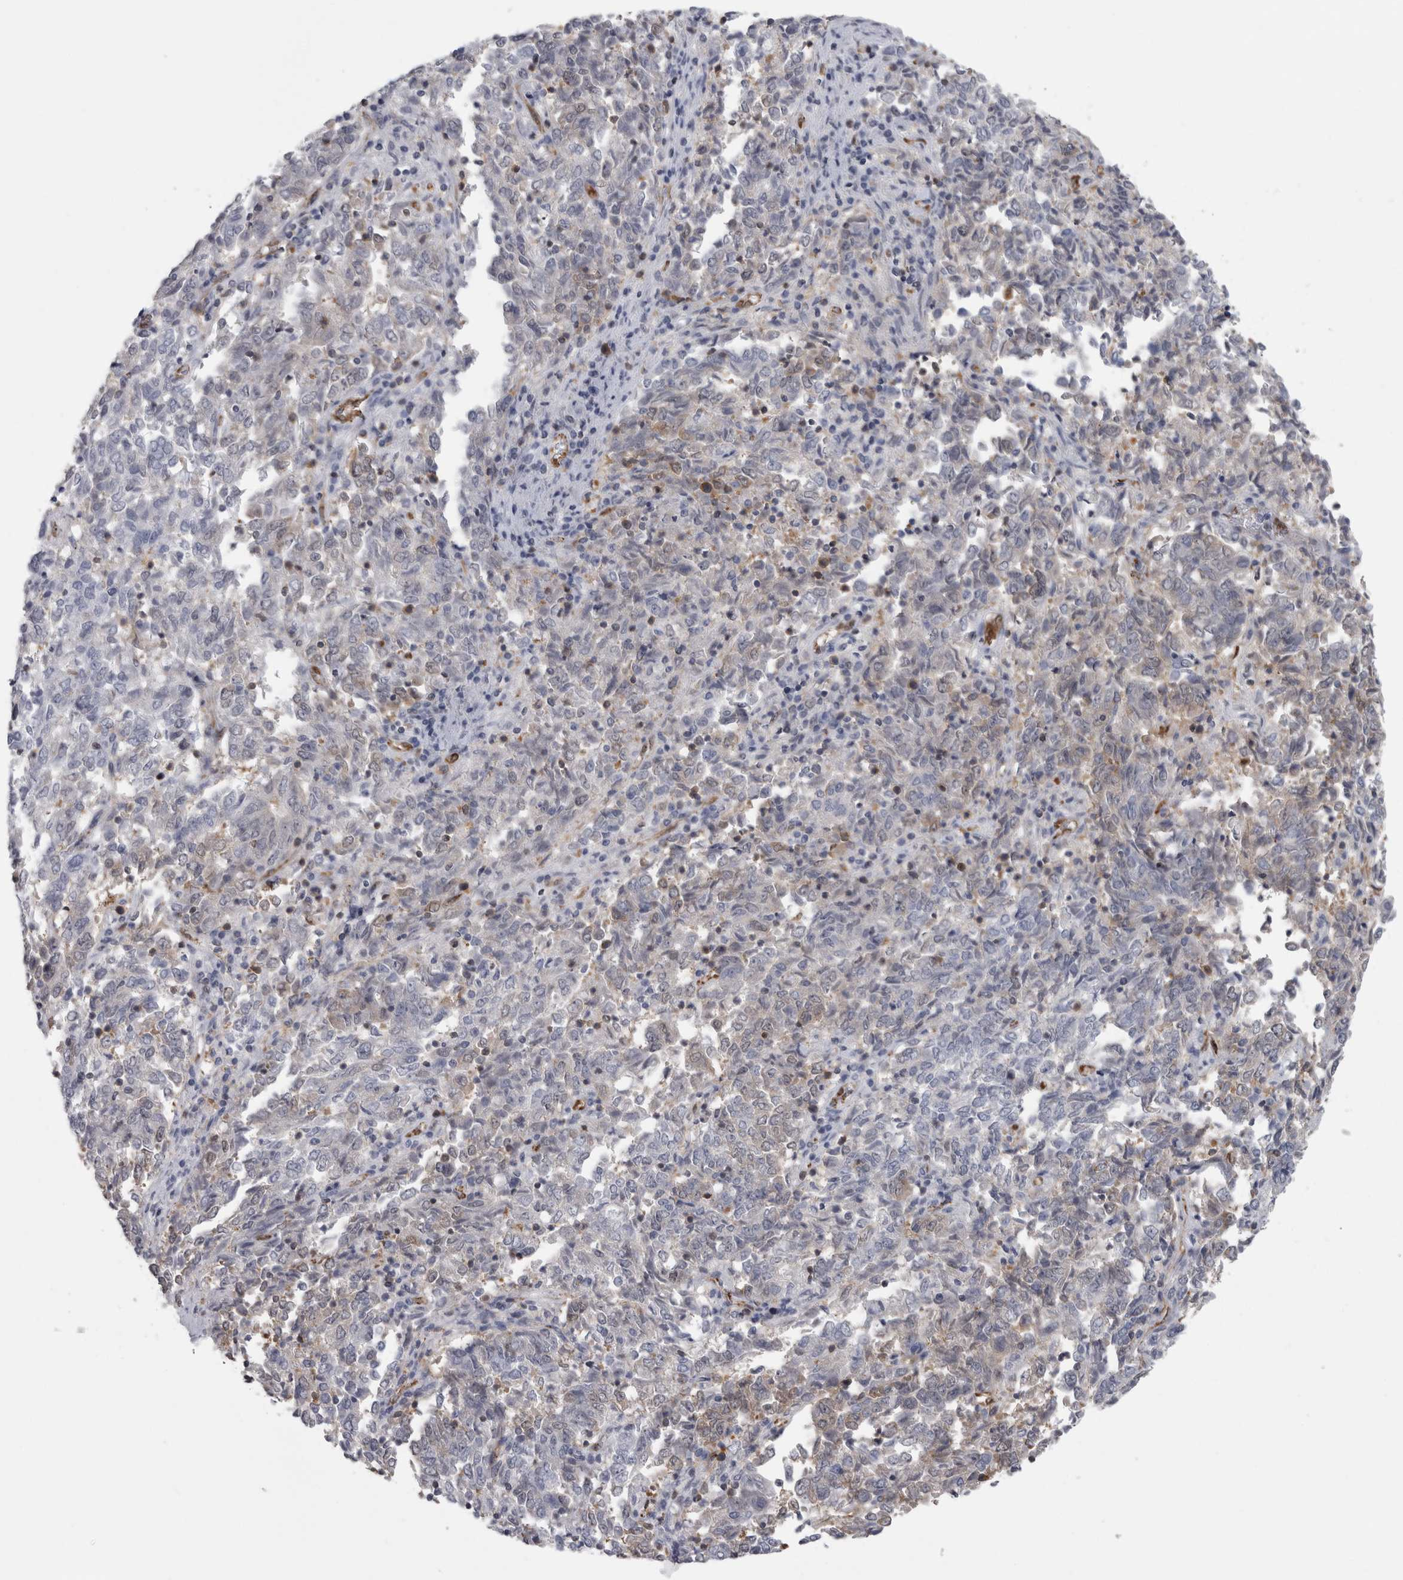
{"staining": {"intensity": "negative", "quantity": "none", "location": "none"}, "tissue": "endometrial cancer", "cell_type": "Tumor cells", "image_type": "cancer", "snomed": [{"axis": "morphology", "description": "Adenocarcinoma, NOS"}, {"axis": "topography", "description": "Endometrium"}], "caption": "DAB (3,3'-diaminobenzidine) immunohistochemical staining of human endometrial adenocarcinoma displays no significant staining in tumor cells. The staining is performed using DAB (3,3'-diaminobenzidine) brown chromogen with nuclei counter-stained in using hematoxylin.", "gene": "ACOT7", "patient": {"sex": "female", "age": 80}}